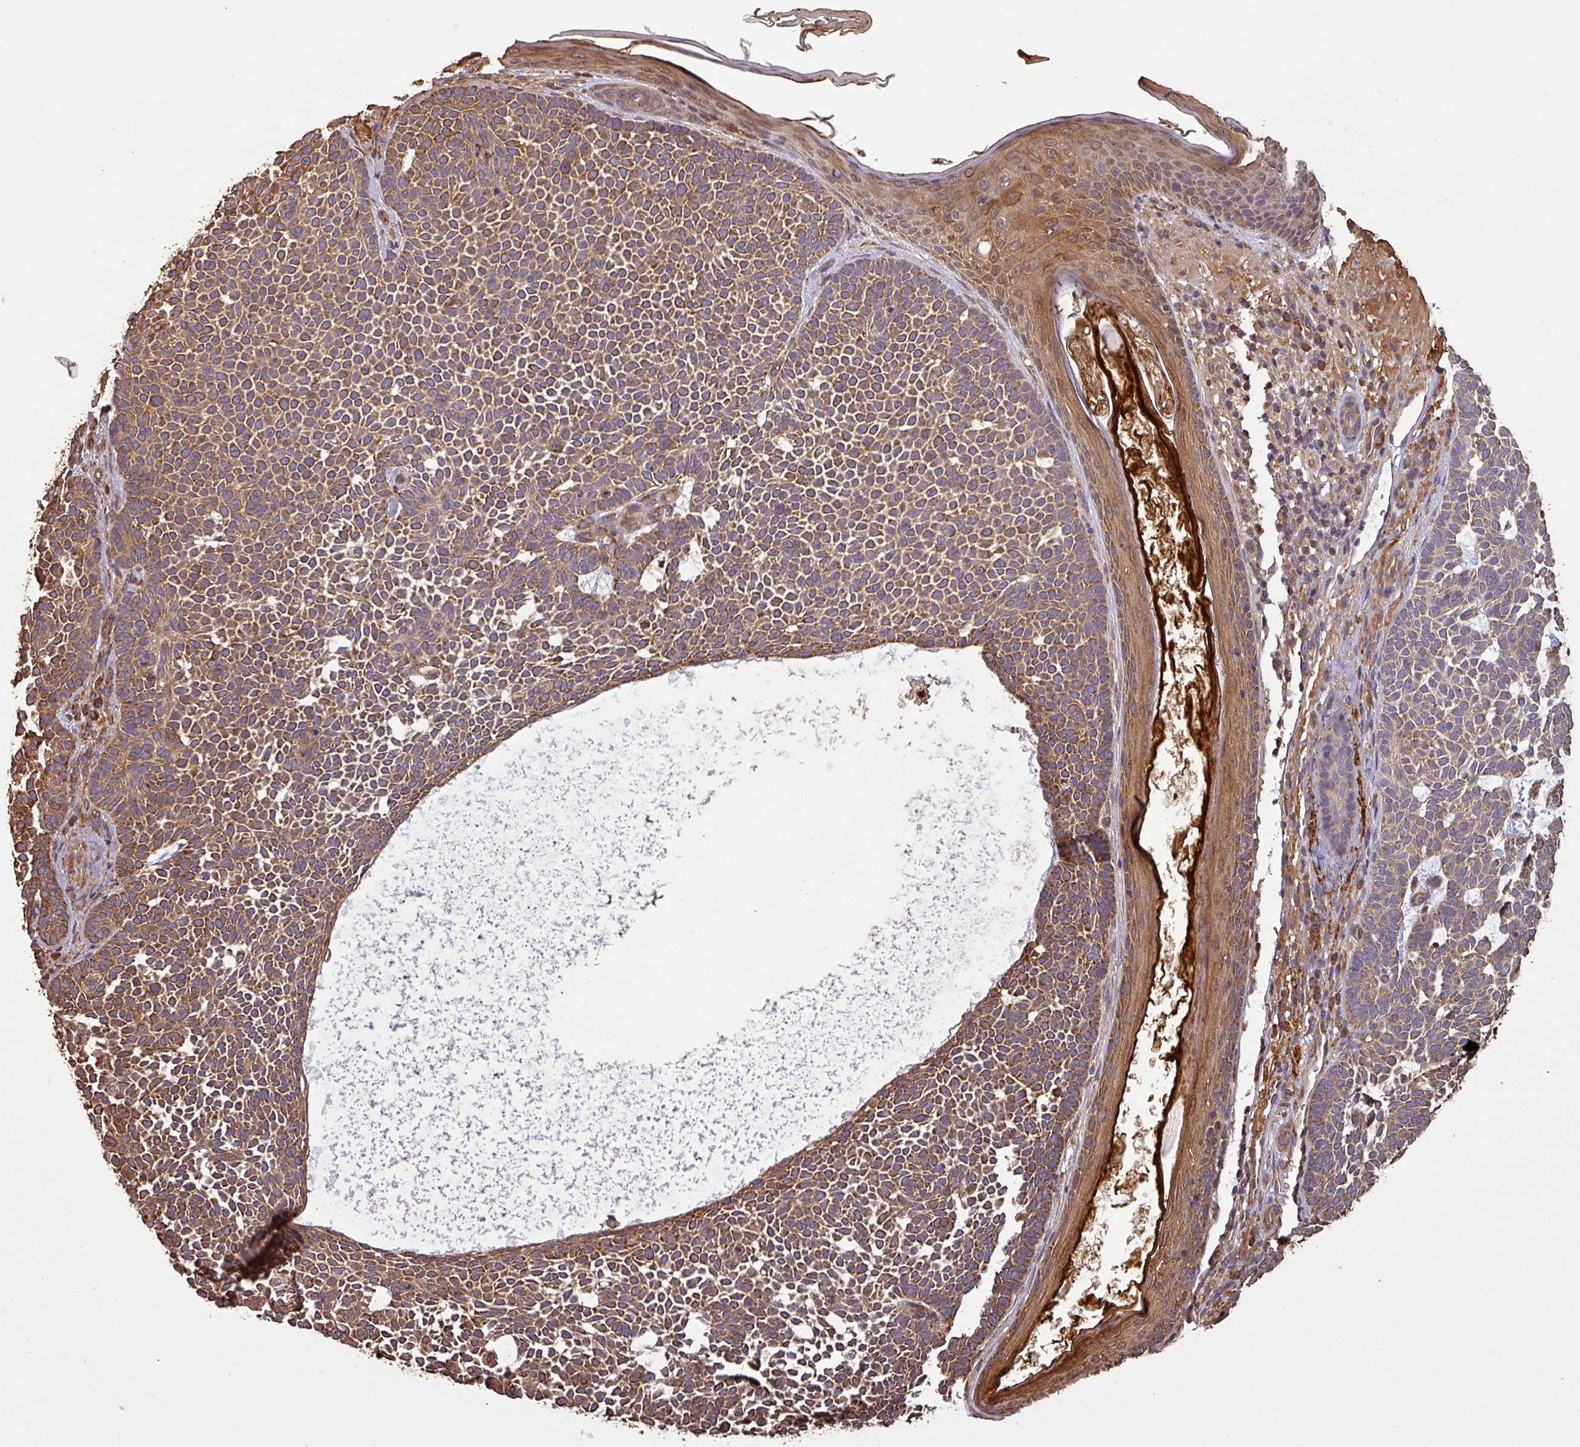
{"staining": {"intensity": "moderate", "quantity": ">75%", "location": "cytoplasmic/membranous"}, "tissue": "skin cancer", "cell_type": "Tumor cells", "image_type": "cancer", "snomed": [{"axis": "morphology", "description": "Basal cell carcinoma"}, {"axis": "topography", "description": "Skin"}], "caption": "Approximately >75% of tumor cells in human skin cancer show moderate cytoplasmic/membranous protein positivity as visualized by brown immunohistochemical staining.", "gene": "PLEKHM1", "patient": {"sex": "female", "age": 77}}